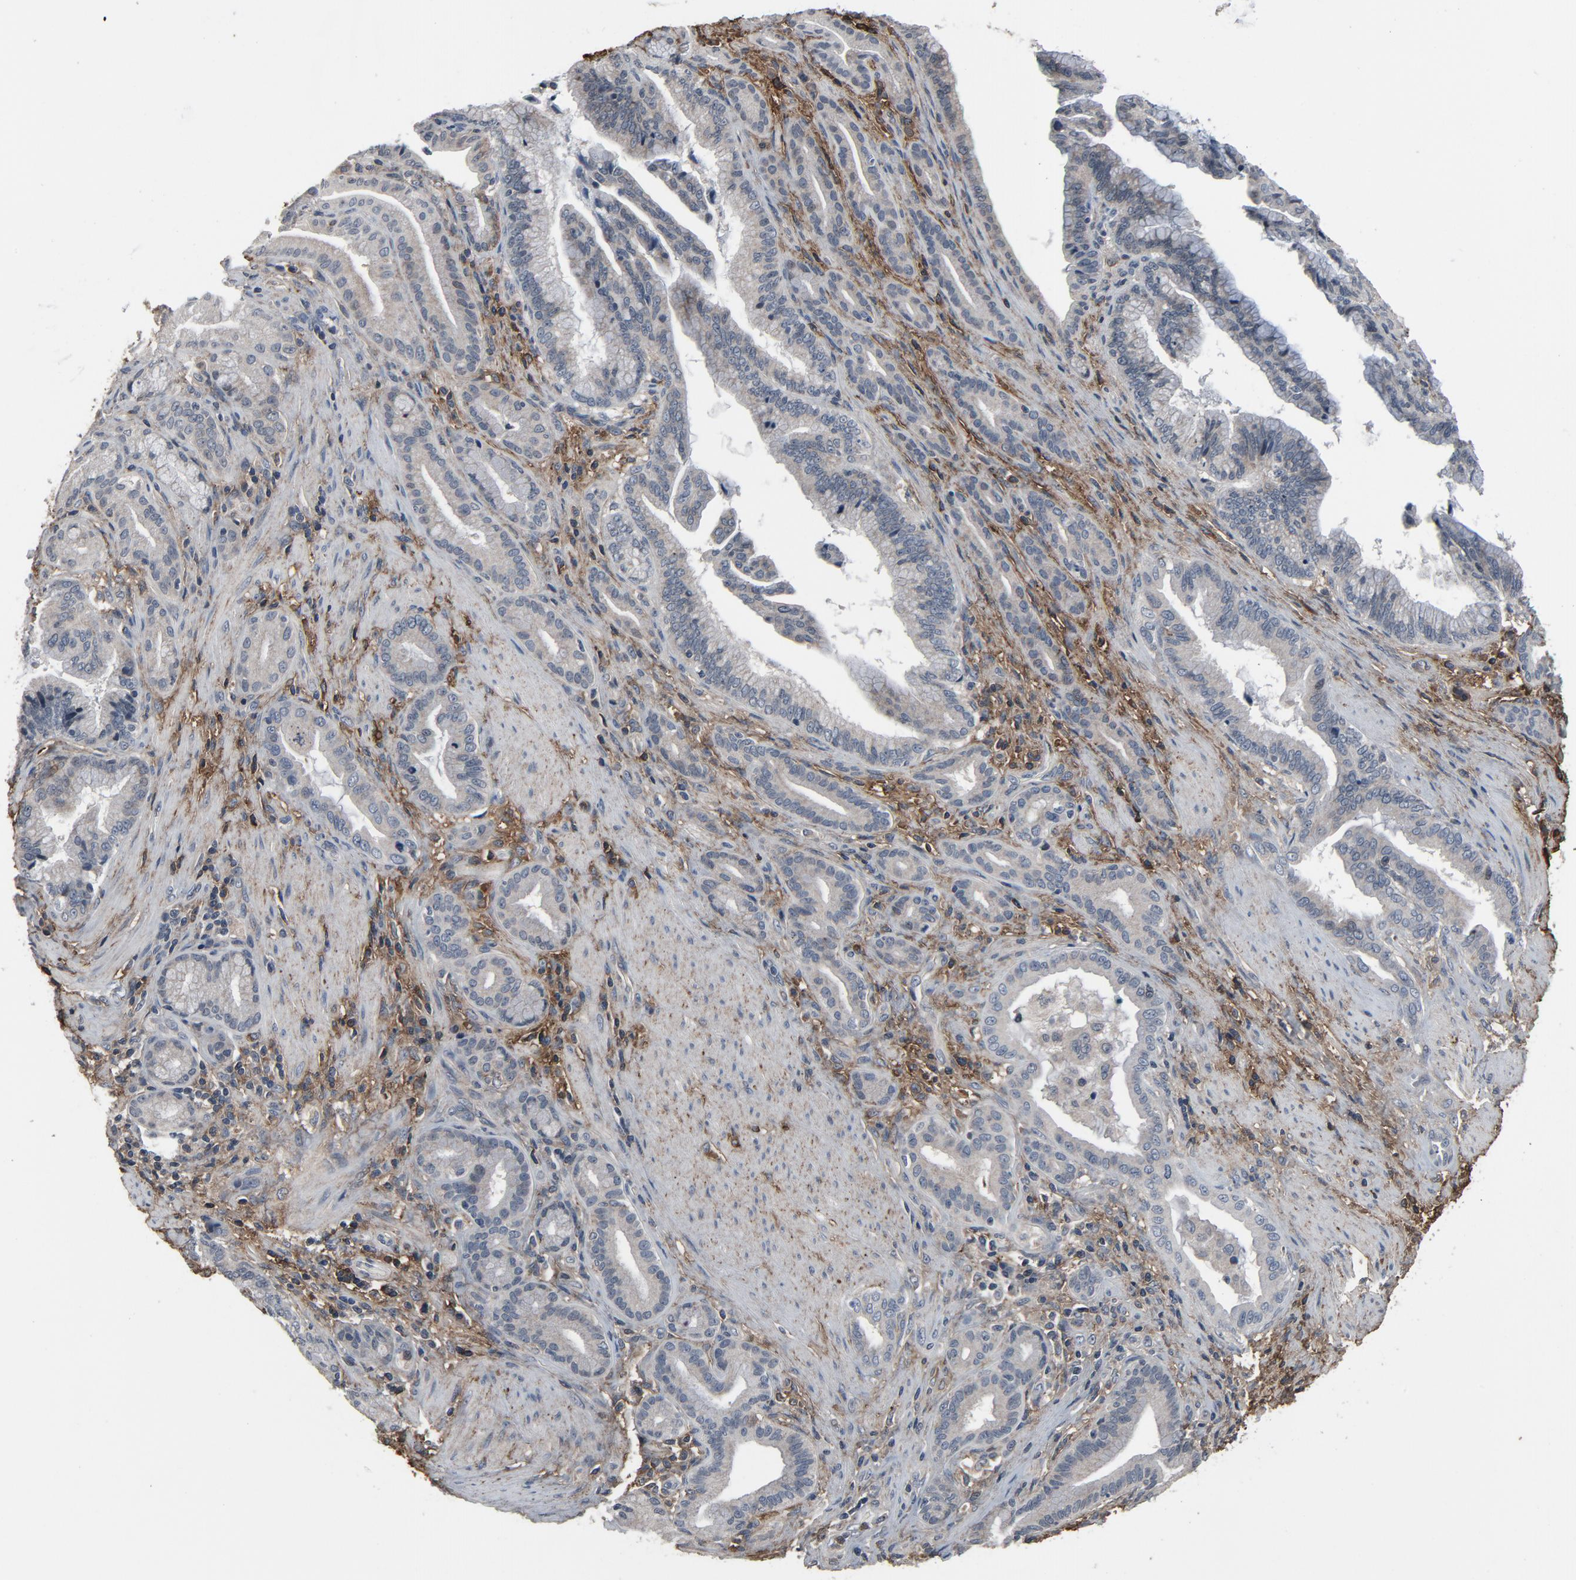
{"staining": {"intensity": "negative", "quantity": "none", "location": "none"}, "tissue": "pancreatic cancer", "cell_type": "Tumor cells", "image_type": "cancer", "snomed": [{"axis": "morphology", "description": "Adenocarcinoma, NOS"}, {"axis": "topography", "description": "Pancreas"}], "caption": "IHC of adenocarcinoma (pancreatic) displays no staining in tumor cells.", "gene": "PDZD4", "patient": {"sex": "female", "age": 64}}